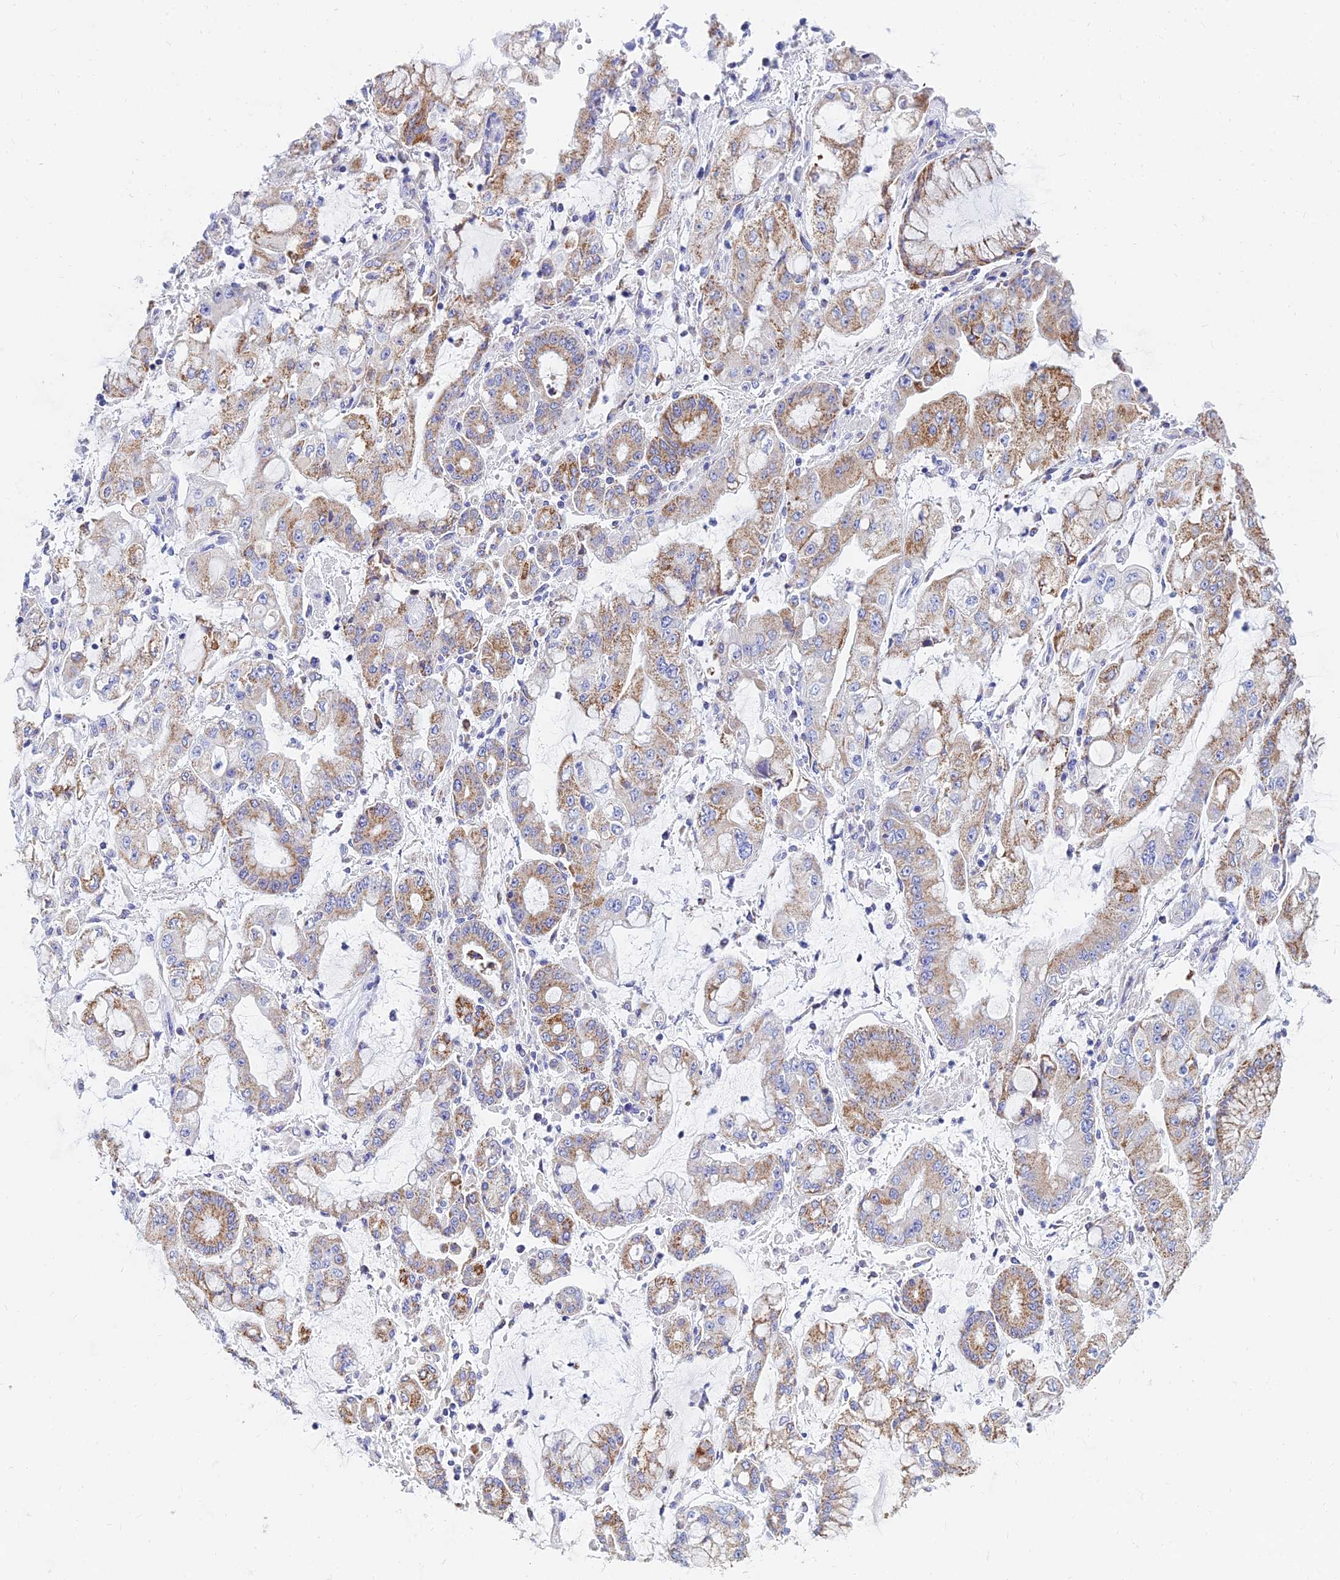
{"staining": {"intensity": "moderate", "quantity": "25%-75%", "location": "cytoplasmic/membranous"}, "tissue": "stomach cancer", "cell_type": "Tumor cells", "image_type": "cancer", "snomed": [{"axis": "morphology", "description": "Adenocarcinoma, NOS"}, {"axis": "topography", "description": "Stomach"}], "caption": "A brown stain shows moderate cytoplasmic/membranous staining of a protein in stomach adenocarcinoma tumor cells.", "gene": "MGST1", "patient": {"sex": "male", "age": 76}}